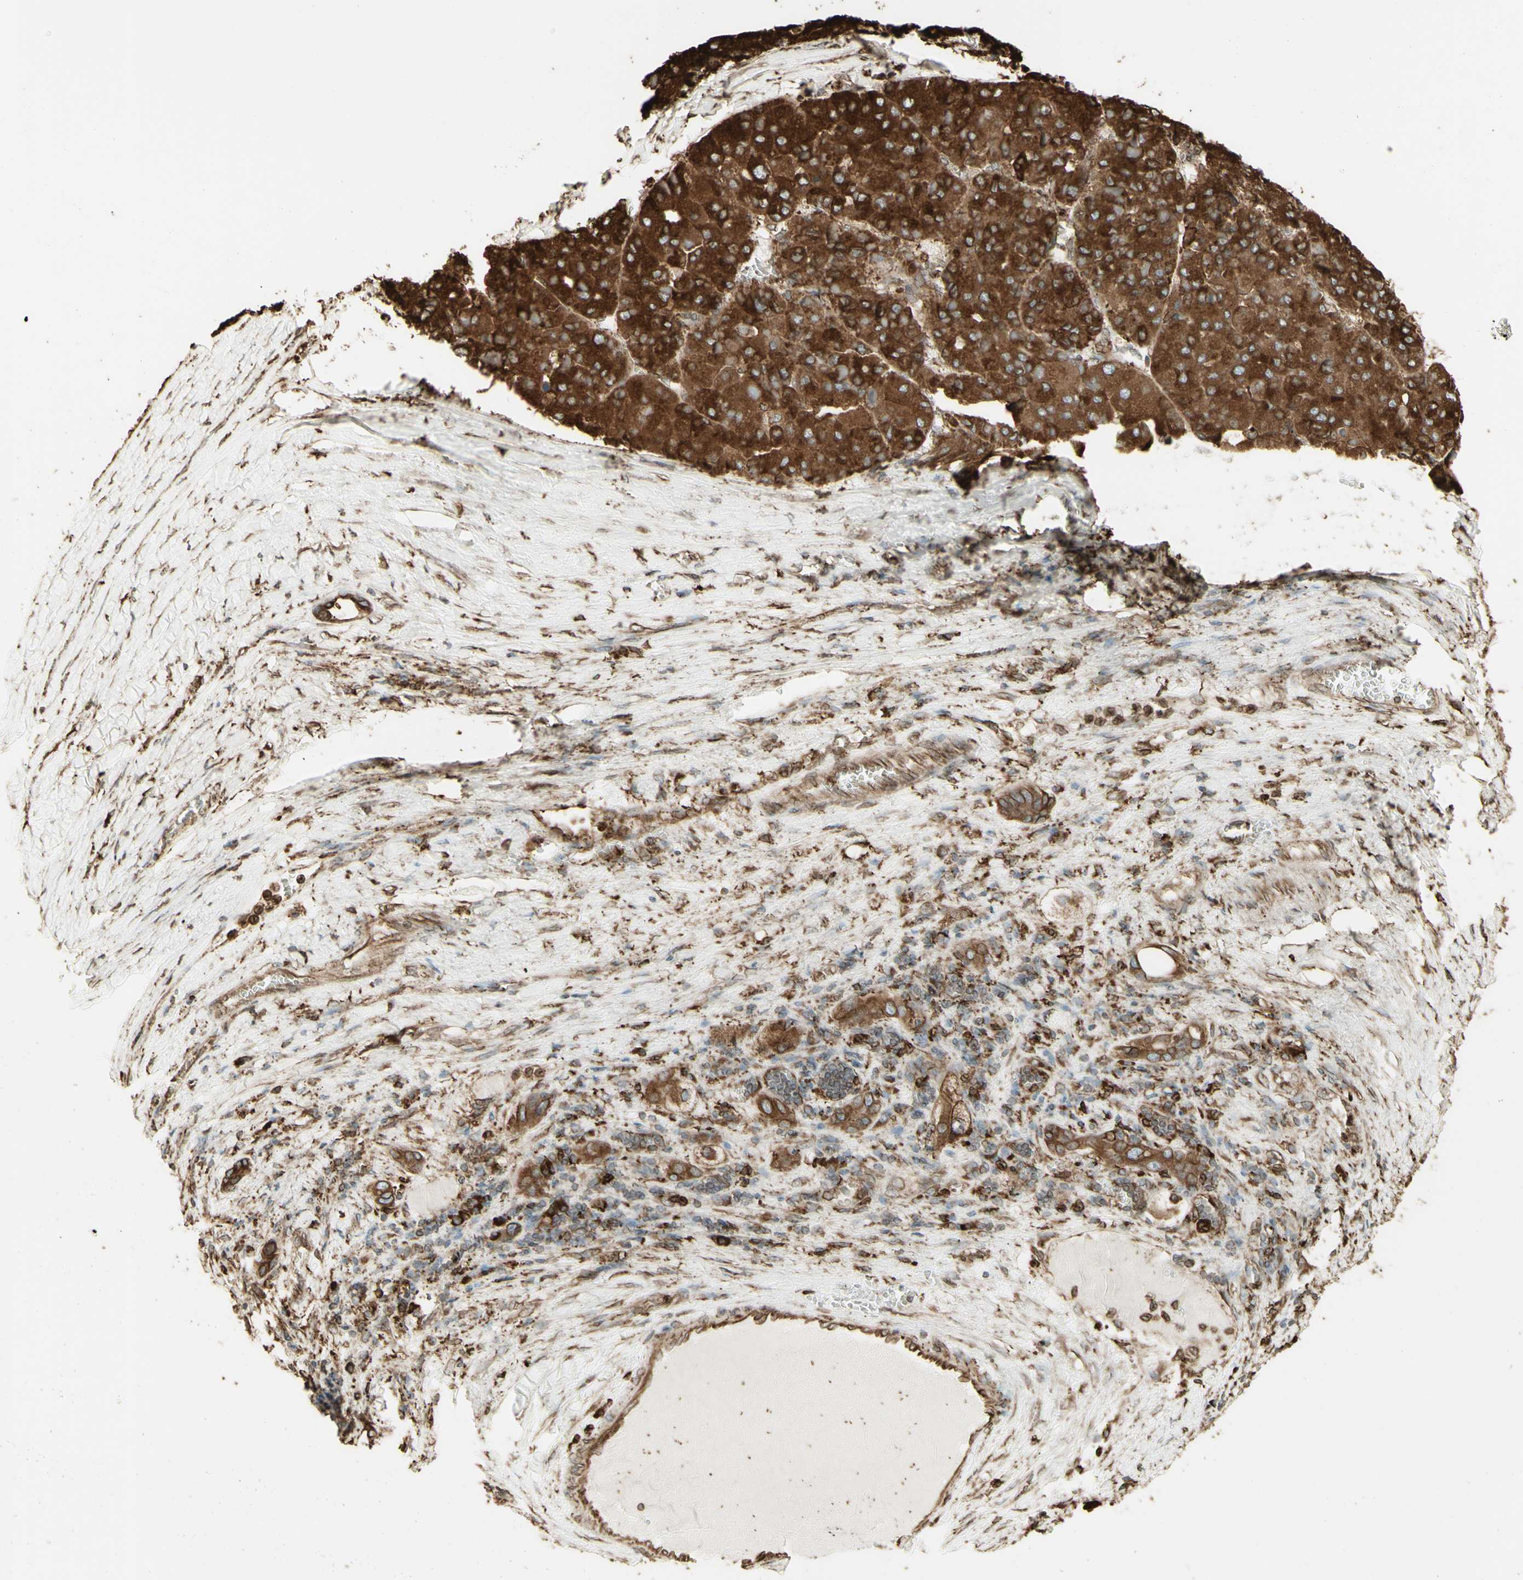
{"staining": {"intensity": "strong", "quantity": ">75%", "location": "cytoplasmic/membranous"}, "tissue": "liver cancer", "cell_type": "Tumor cells", "image_type": "cancer", "snomed": [{"axis": "morphology", "description": "Carcinoma, Hepatocellular, NOS"}, {"axis": "topography", "description": "Liver"}], "caption": "Human liver cancer (hepatocellular carcinoma) stained with a protein marker shows strong staining in tumor cells.", "gene": "CANX", "patient": {"sex": "female", "age": 73}}